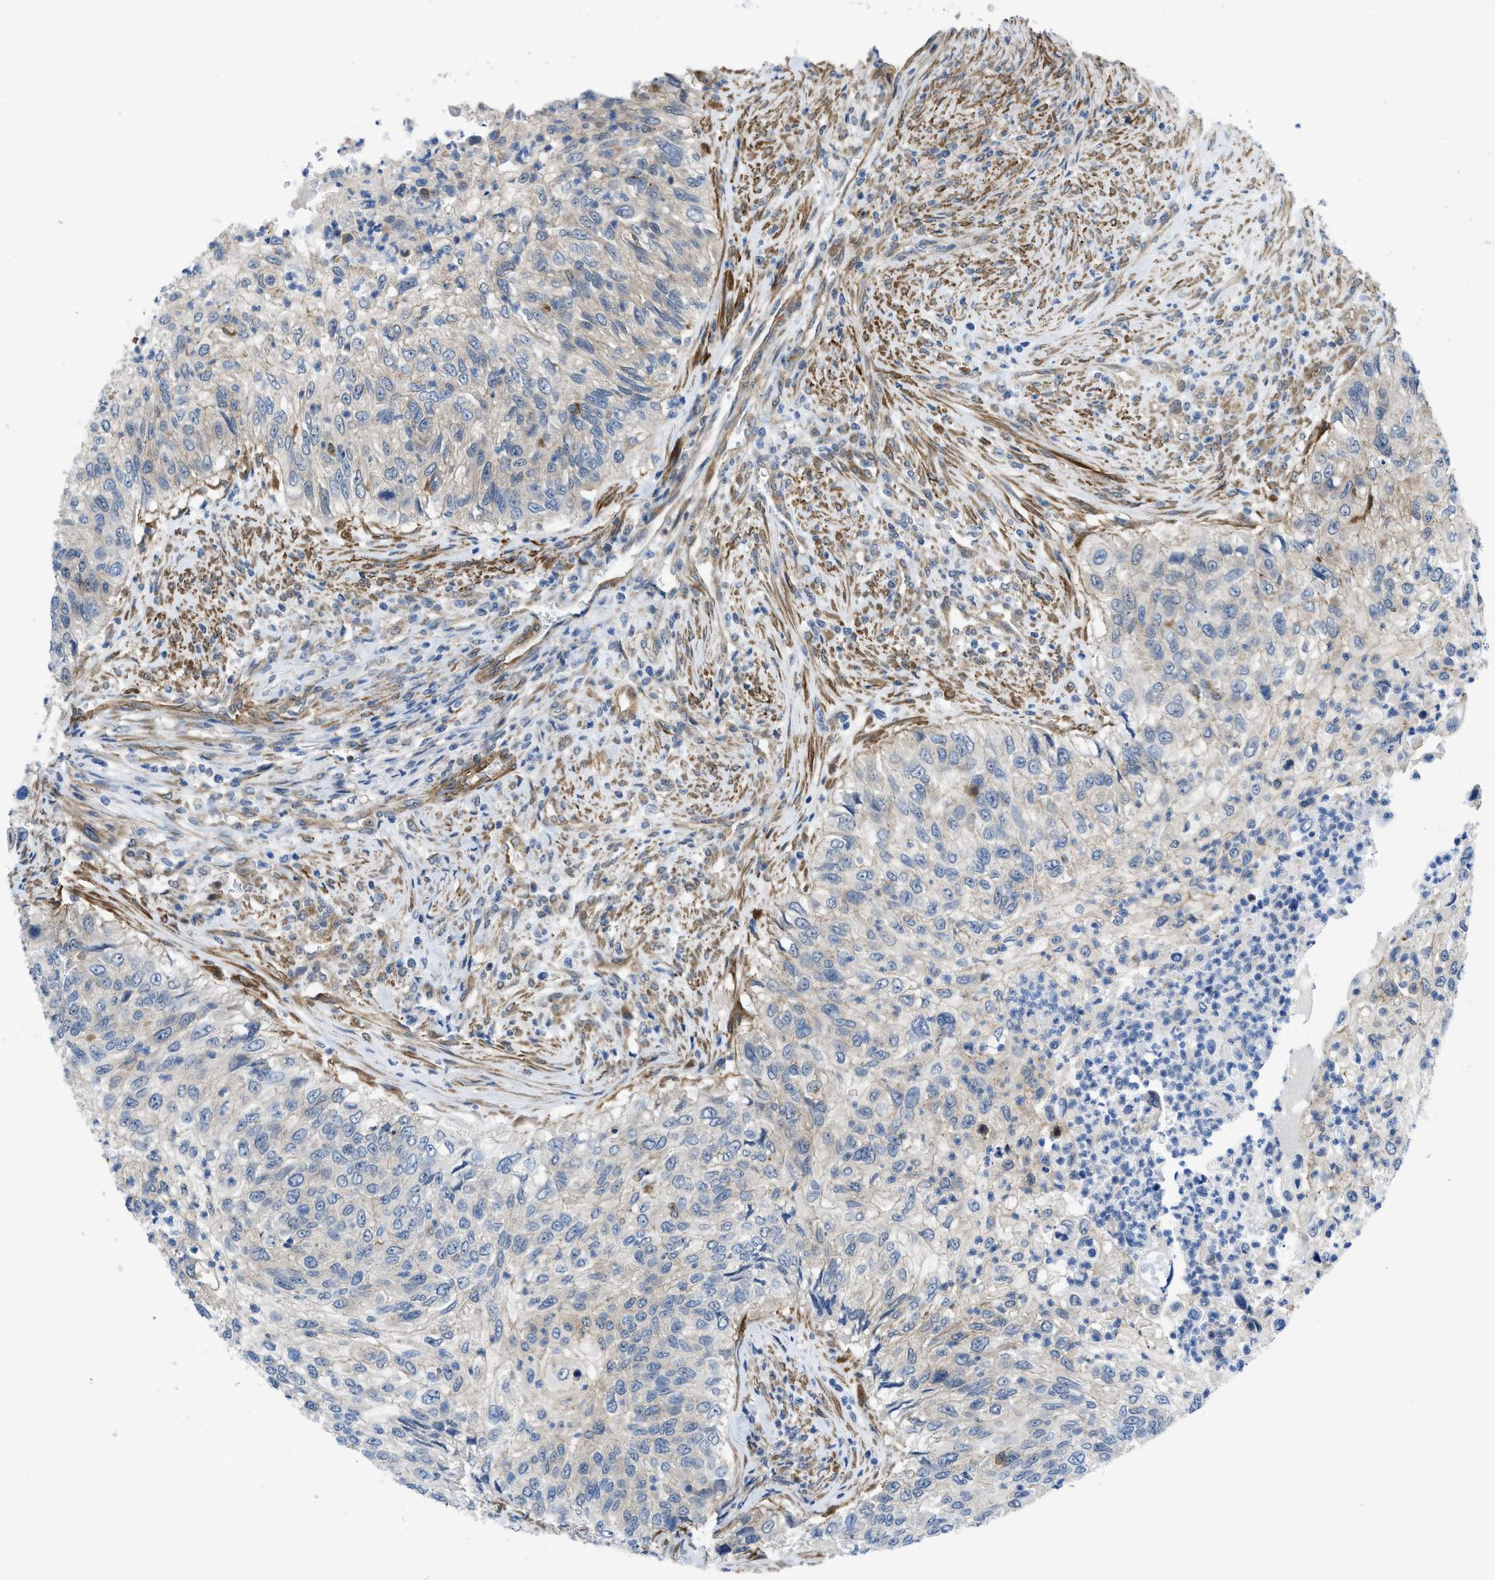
{"staining": {"intensity": "weak", "quantity": "<25%", "location": "cytoplasmic/membranous"}, "tissue": "urothelial cancer", "cell_type": "Tumor cells", "image_type": "cancer", "snomed": [{"axis": "morphology", "description": "Urothelial carcinoma, High grade"}, {"axis": "topography", "description": "Urinary bladder"}], "caption": "The histopathology image demonstrates no staining of tumor cells in high-grade urothelial carcinoma.", "gene": "PDLIM5", "patient": {"sex": "female", "age": 60}}